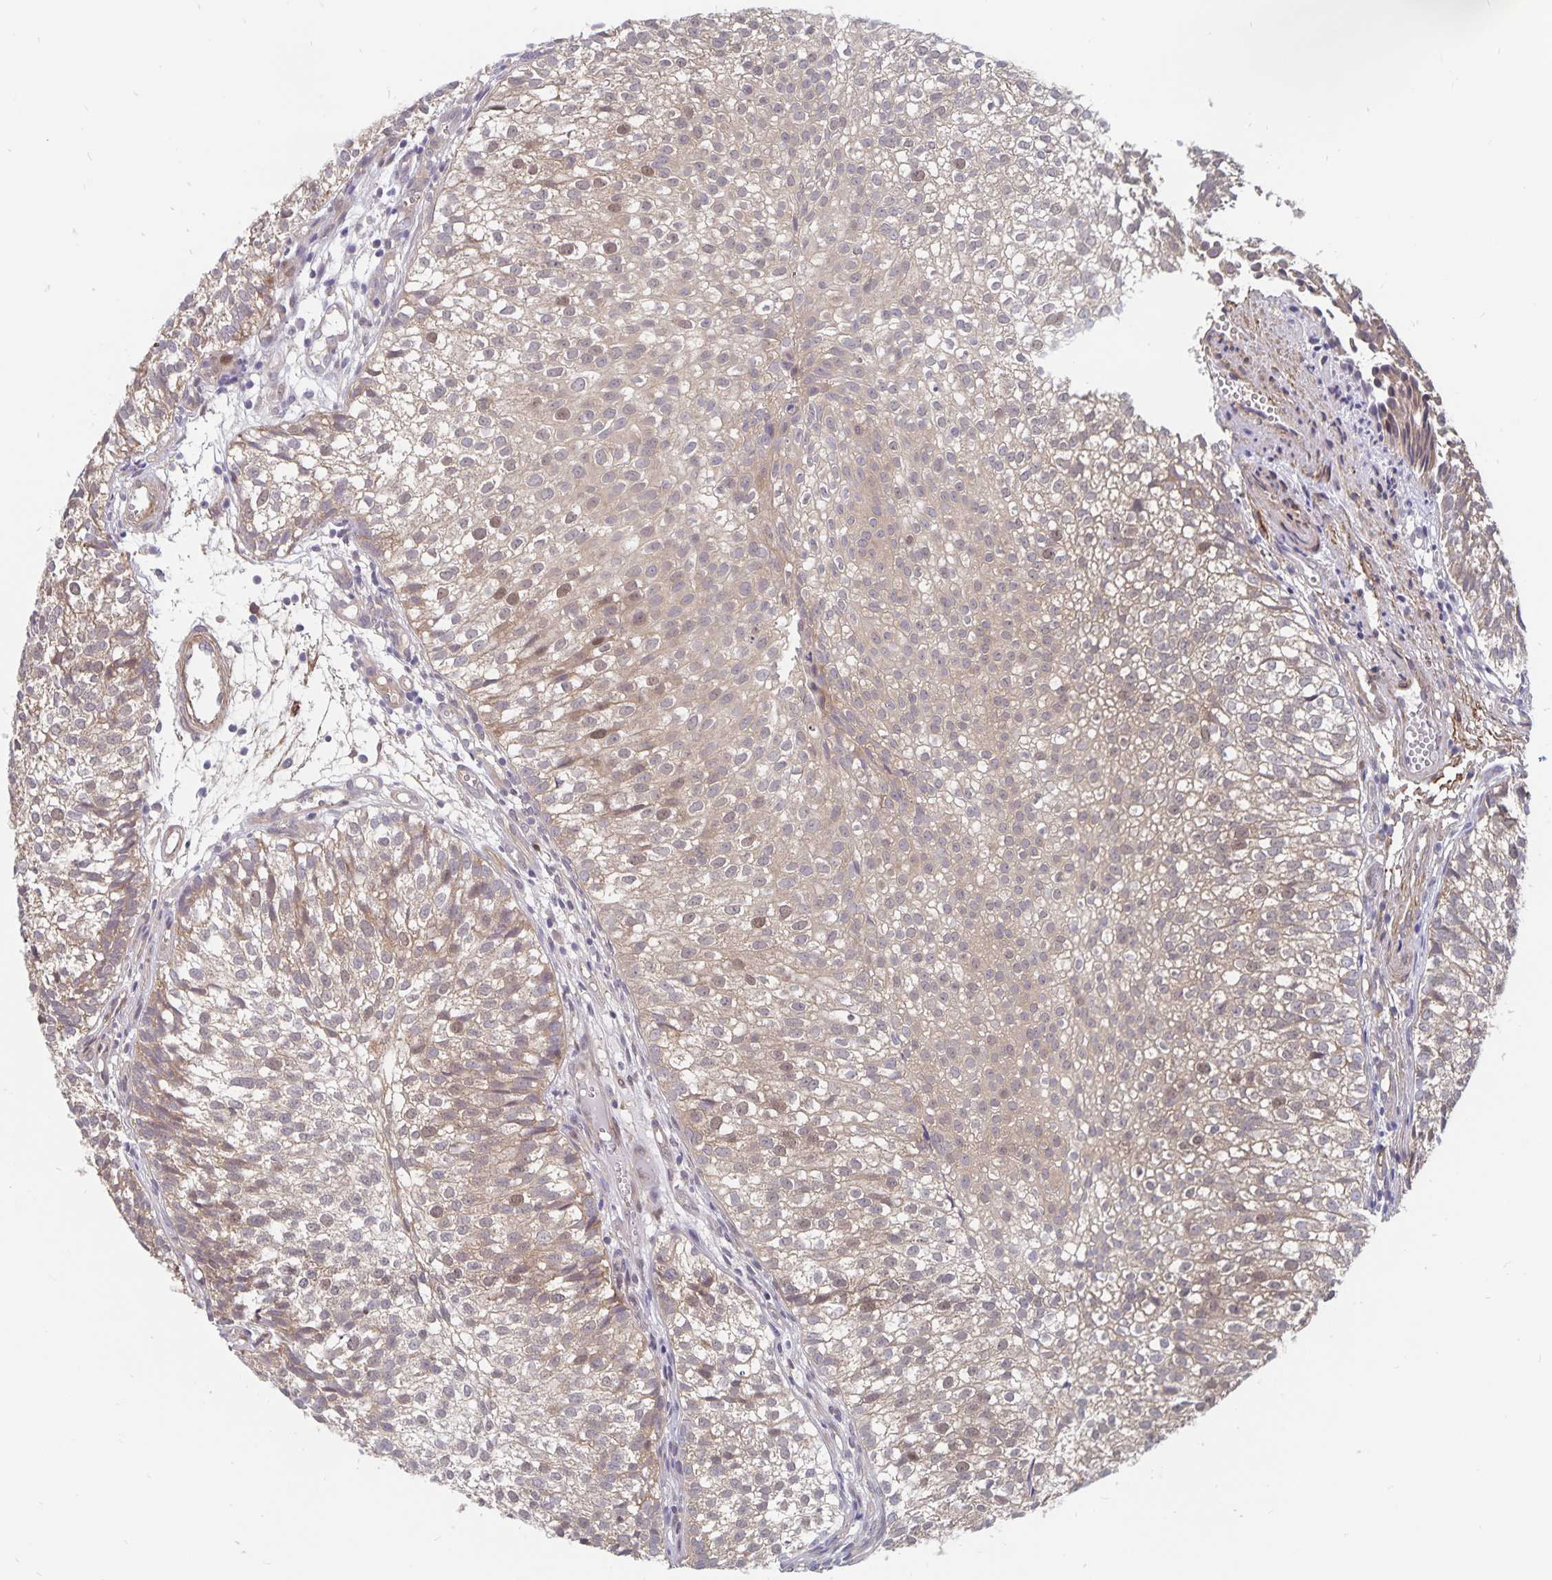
{"staining": {"intensity": "weak", "quantity": ">75%", "location": "cytoplasmic/membranous,nuclear"}, "tissue": "urothelial cancer", "cell_type": "Tumor cells", "image_type": "cancer", "snomed": [{"axis": "morphology", "description": "Urothelial carcinoma, Low grade"}, {"axis": "topography", "description": "Urinary bladder"}], "caption": "IHC staining of low-grade urothelial carcinoma, which displays low levels of weak cytoplasmic/membranous and nuclear expression in about >75% of tumor cells indicating weak cytoplasmic/membranous and nuclear protein positivity. The staining was performed using DAB (brown) for protein detection and nuclei were counterstained in hematoxylin (blue).", "gene": "BAG6", "patient": {"sex": "male", "age": 70}}